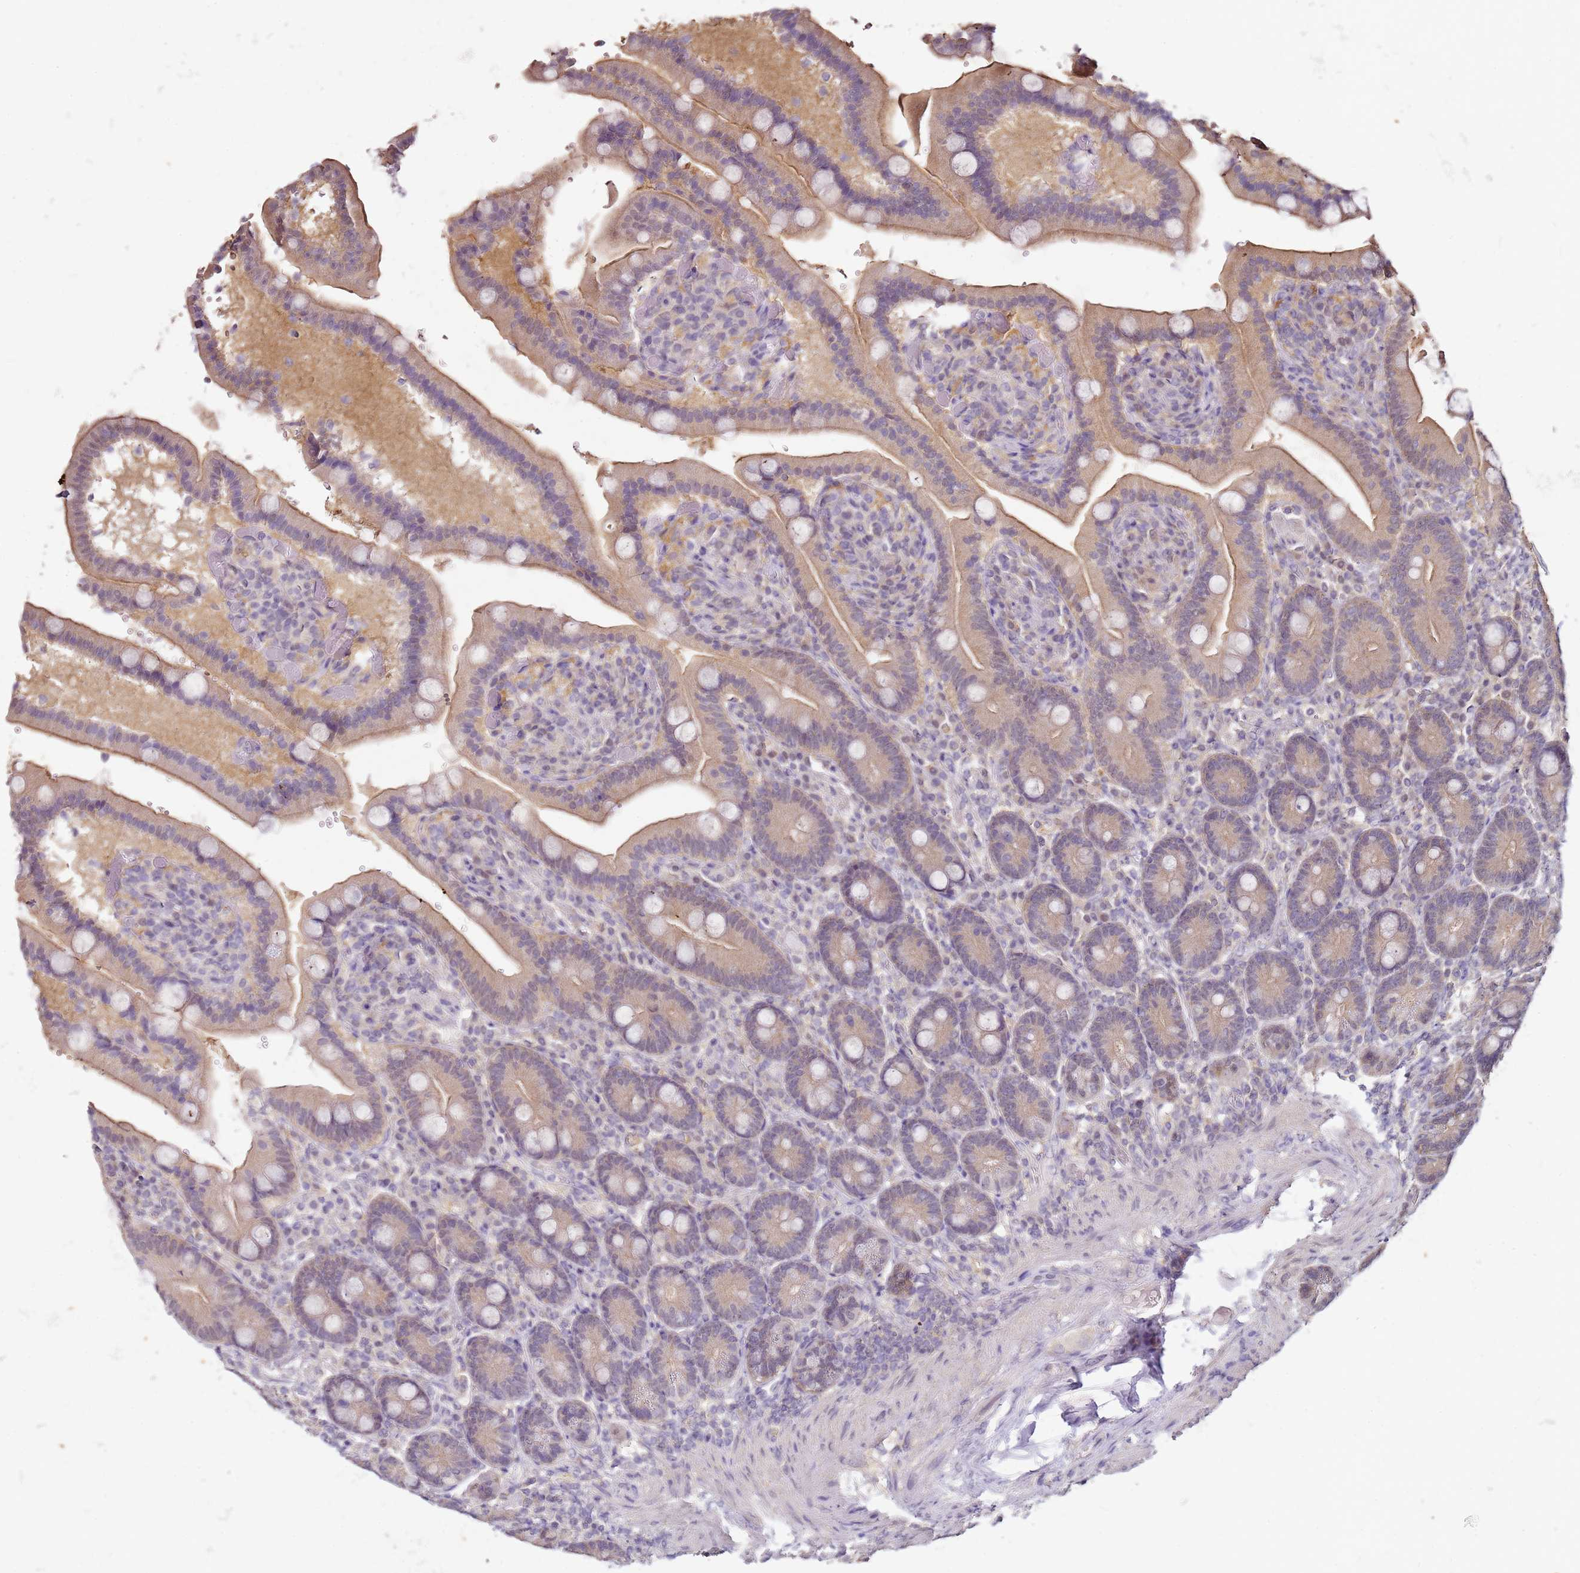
{"staining": {"intensity": "weak", "quantity": "25%-75%", "location": "cytoplasmic/membranous"}, "tissue": "duodenum", "cell_type": "Glandular cells", "image_type": "normal", "snomed": [{"axis": "morphology", "description": "Normal tissue, NOS"}, {"axis": "topography", "description": "Duodenum"}], "caption": "Duodenum was stained to show a protein in brown. There is low levels of weak cytoplasmic/membranous expression in about 25%-75% of glandular cells. The staining is performed using DAB (3,3'-diaminobenzidine) brown chromogen to label protein expression. The nuclei are counter-stained blue using hematoxylin.", "gene": "MDH1", "patient": {"sex": "female", "age": 62}}